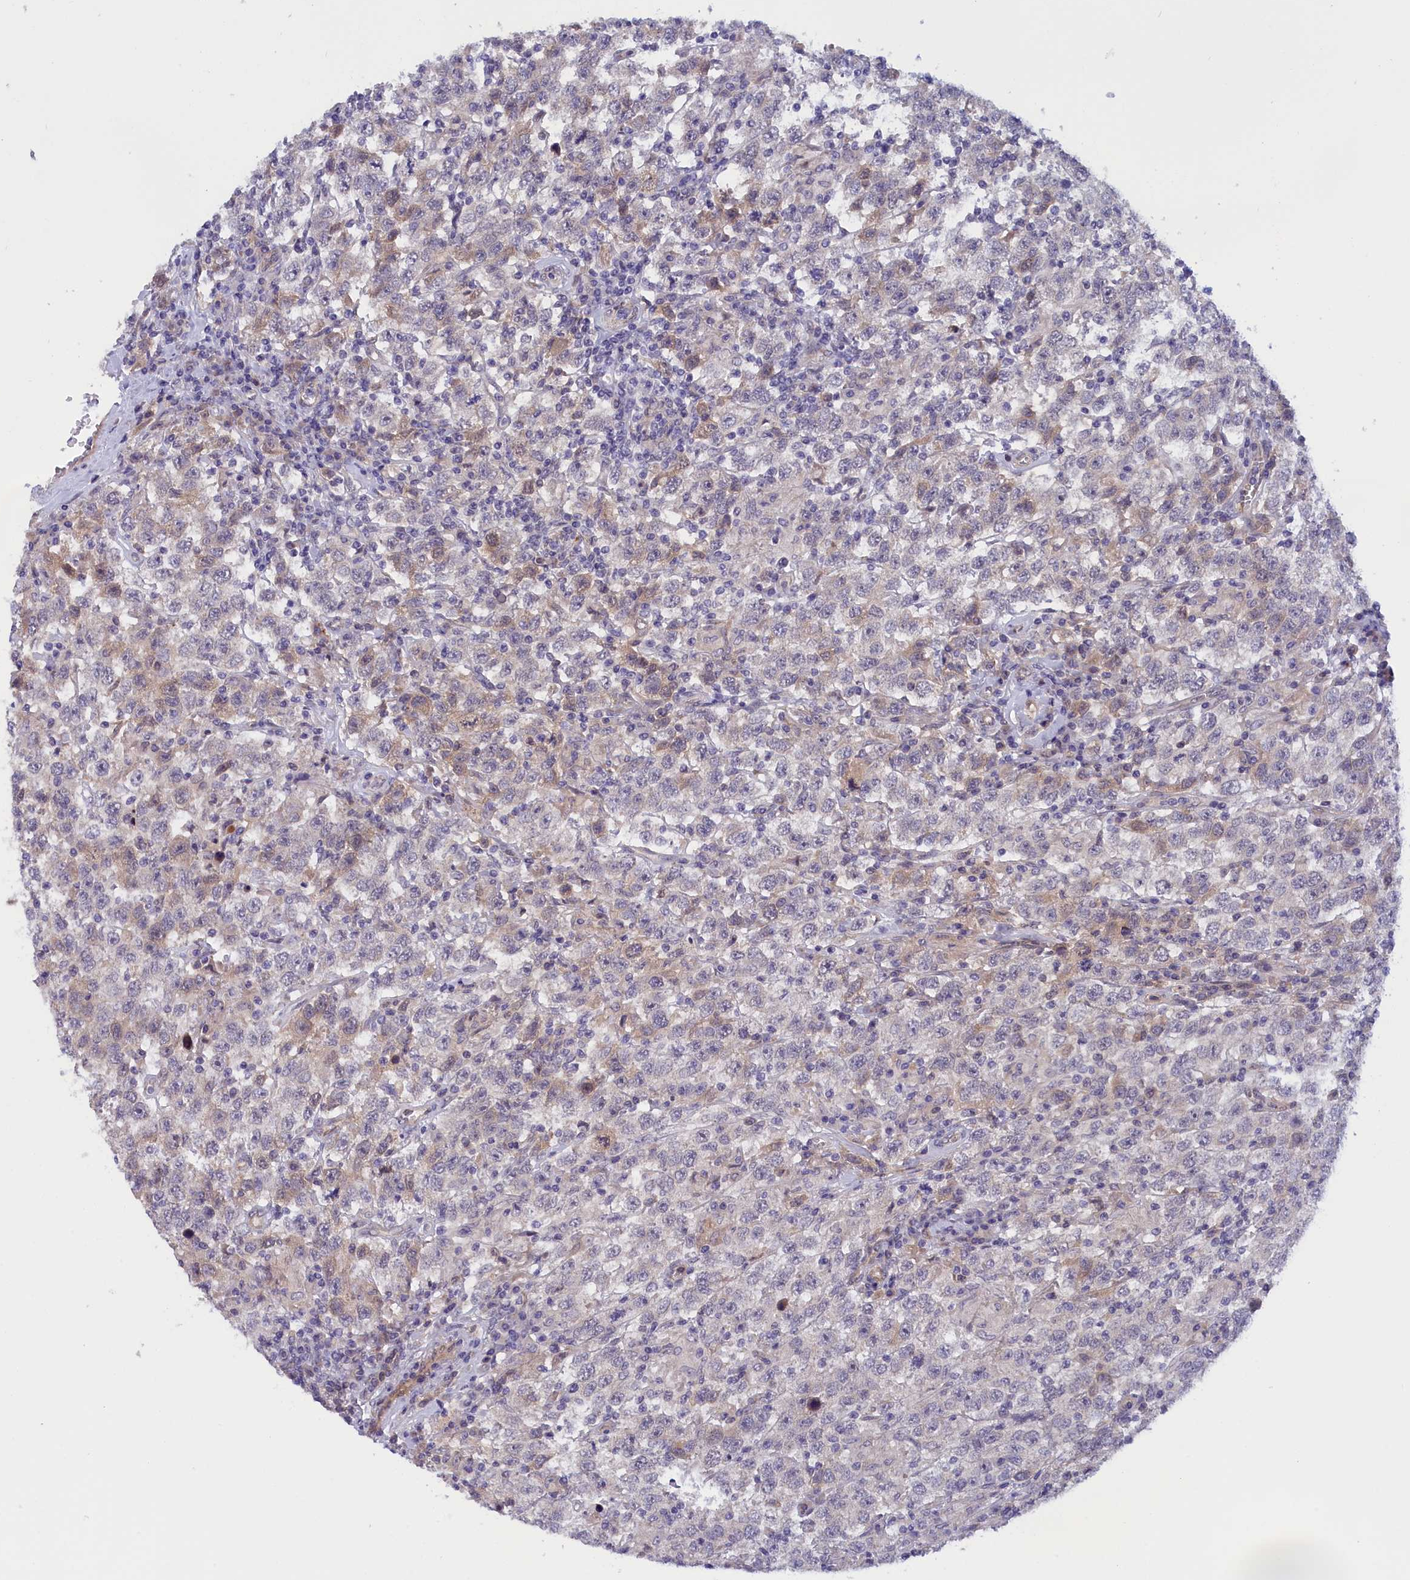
{"staining": {"intensity": "negative", "quantity": "none", "location": "none"}, "tissue": "testis cancer", "cell_type": "Tumor cells", "image_type": "cancer", "snomed": [{"axis": "morphology", "description": "Seminoma, NOS"}, {"axis": "topography", "description": "Testis"}], "caption": "Immunohistochemical staining of testis cancer demonstrates no significant staining in tumor cells. (DAB immunohistochemistry (IHC) with hematoxylin counter stain).", "gene": "IGFALS", "patient": {"sex": "male", "age": 41}}